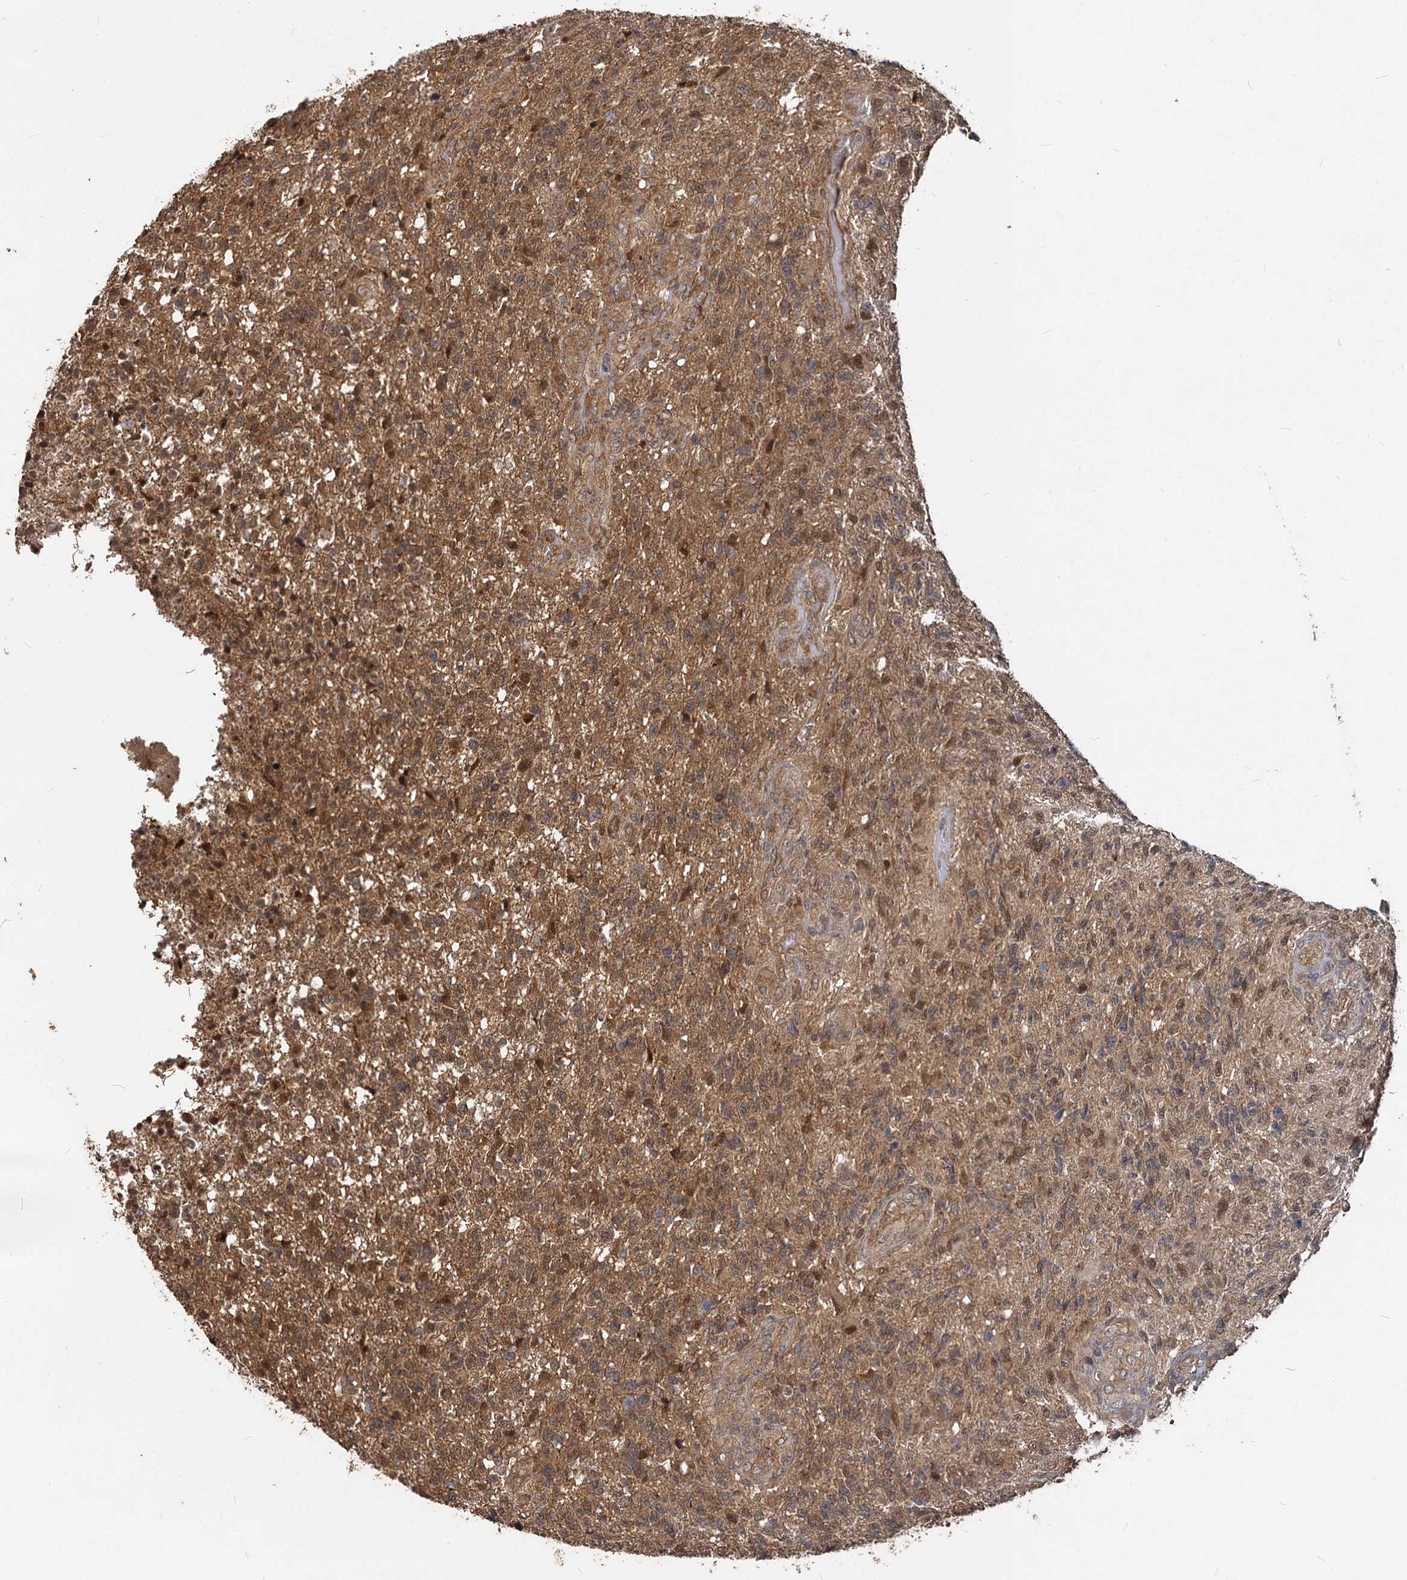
{"staining": {"intensity": "moderate", "quantity": ">75%", "location": "cytoplasmic/membranous,nuclear"}, "tissue": "glioma", "cell_type": "Tumor cells", "image_type": "cancer", "snomed": [{"axis": "morphology", "description": "Glioma, malignant, High grade"}, {"axis": "topography", "description": "Brain"}], "caption": "DAB immunohistochemical staining of high-grade glioma (malignant) exhibits moderate cytoplasmic/membranous and nuclear protein staining in about >75% of tumor cells.", "gene": "VPS51", "patient": {"sex": "male", "age": 56}}